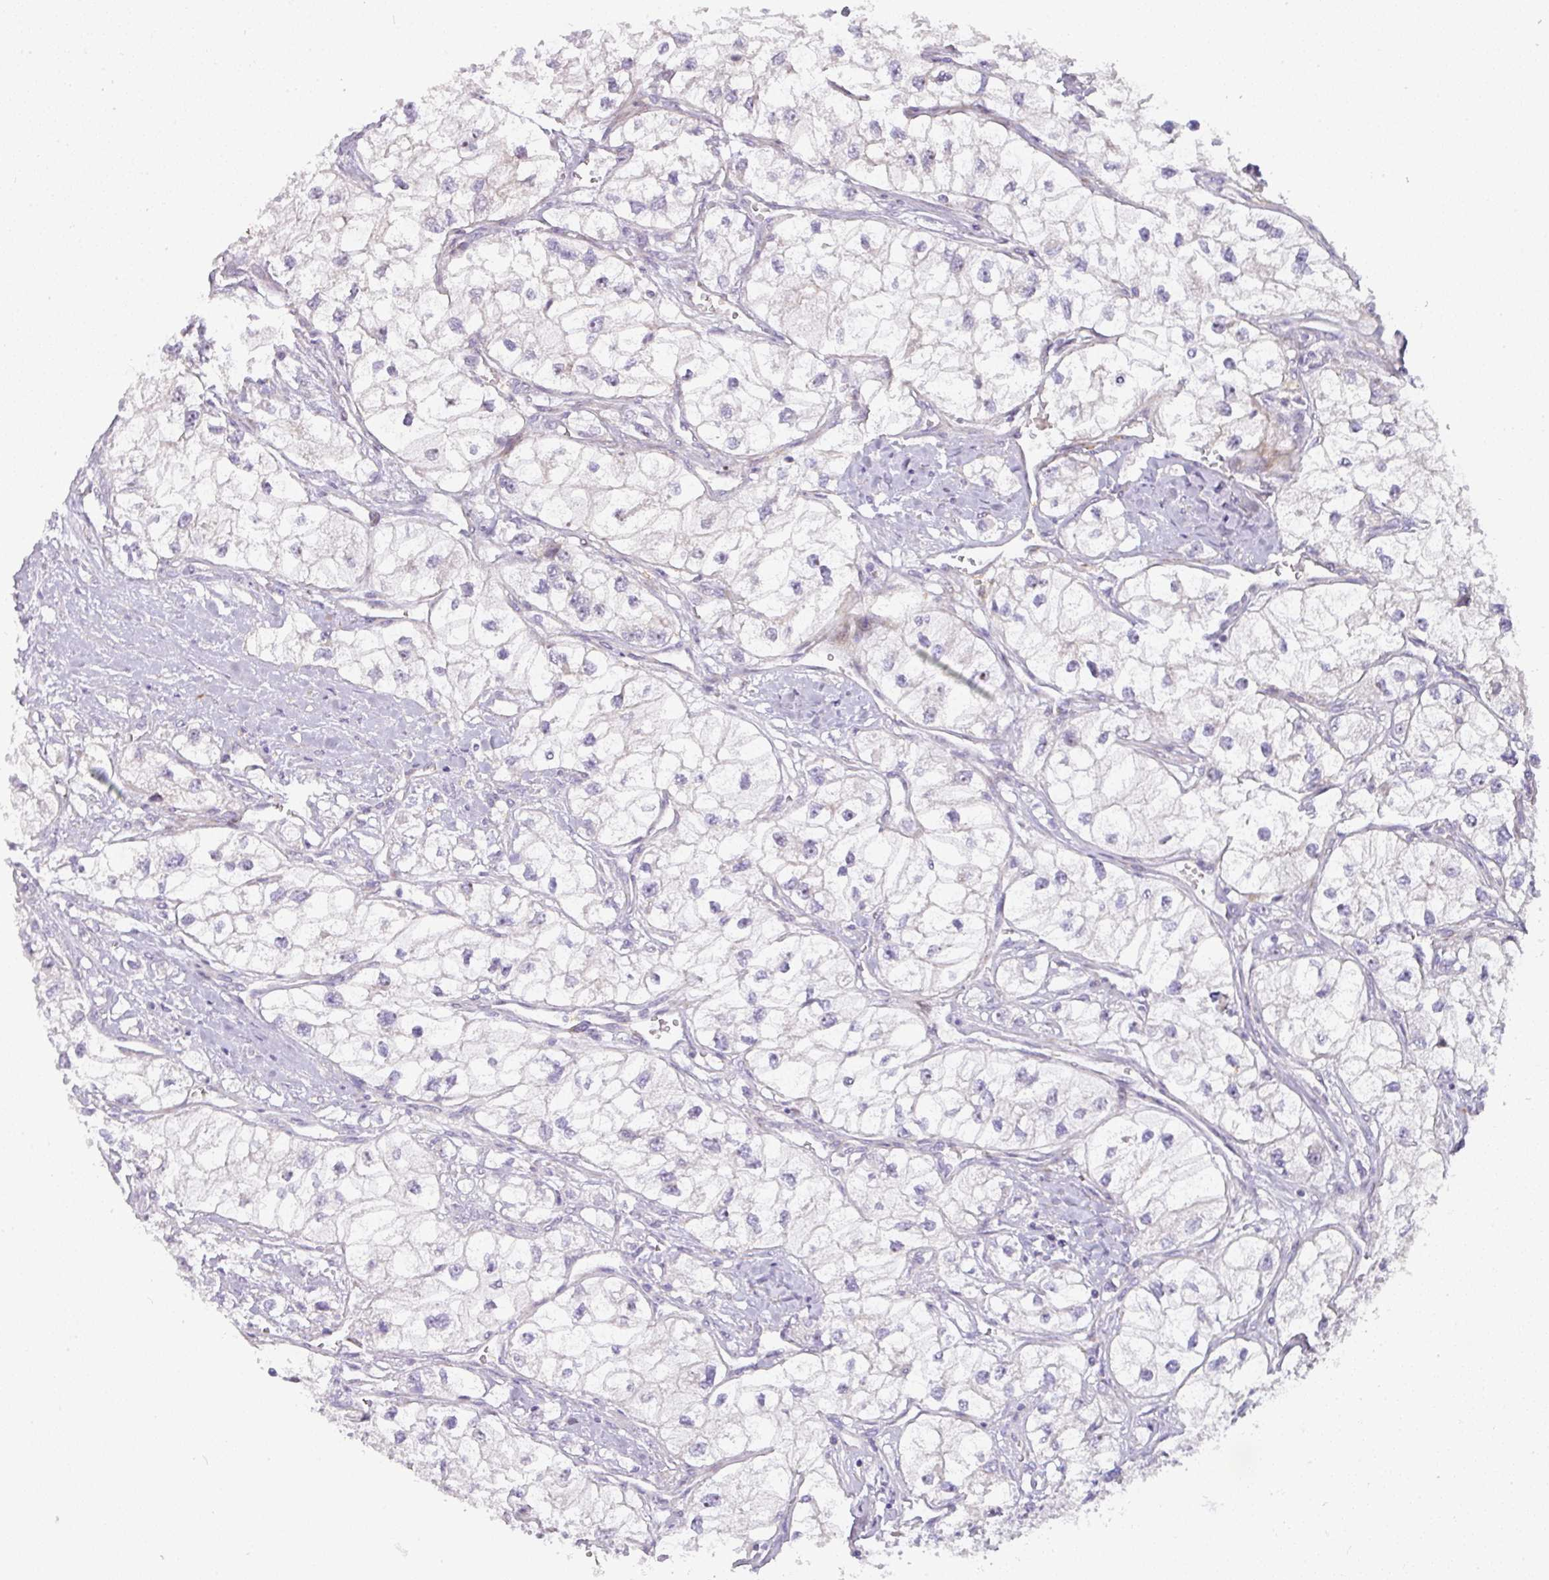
{"staining": {"intensity": "moderate", "quantity": "<25%", "location": "nuclear"}, "tissue": "renal cancer", "cell_type": "Tumor cells", "image_type": "cancer", "snomed": [{"axis": "morphology", "description": "Adenocarcinoma, NOS"}, {"axis": "topography", "description": "Kidney"}], "caption": "Renal cancer (adenocarcinoma) stained with DAB (3,3'-diaminobenzidine) immunohistochemistry (IHC) exhibits low levels of moderate nuclear staining in about <25% of tumor cells.", "gene": "ATP6V1F", "patient": {"sex": "male", "age": 59}}